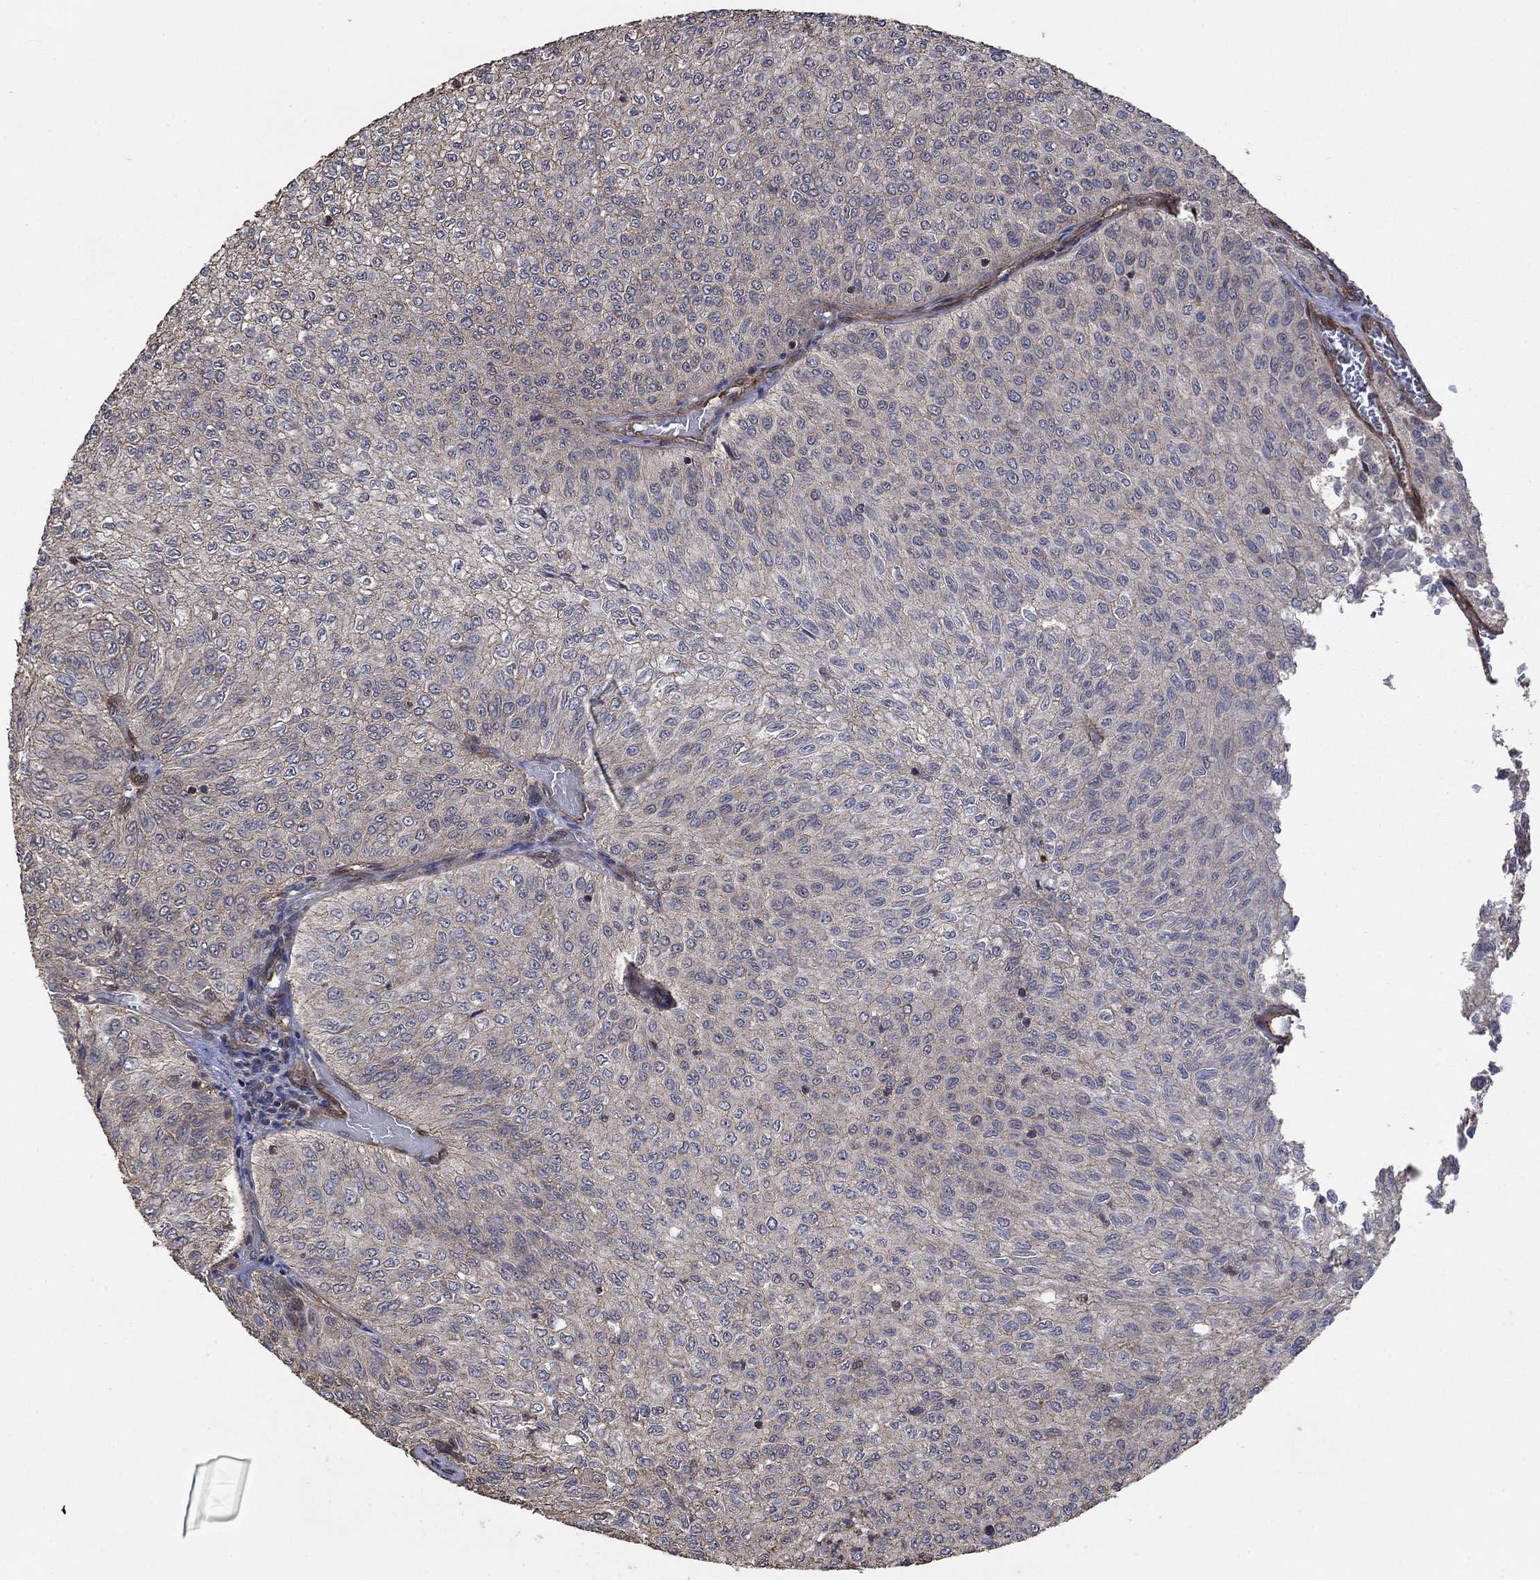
{"staining": {"intensity": "negative", "quantity": "none", "location": "none"}, "tissue": "urothelial cancer", "cell_type": "Tumor cells", "image_type": "cancer", "snomed": [{"axis": "morphology", "description": "Urothelial carcinoma, Low grade"}, {"axis": "topography", "description": "Urinary bladder"}], "caption": "Tumor cells are negative for protein expression in human urothelial carcinoma (low-grade). (Immunohistochemistry (ihc), brightfield microscopy, high magnification).", "gene": "PDE3A", "patient": {"sex": "male", "age": 78}}